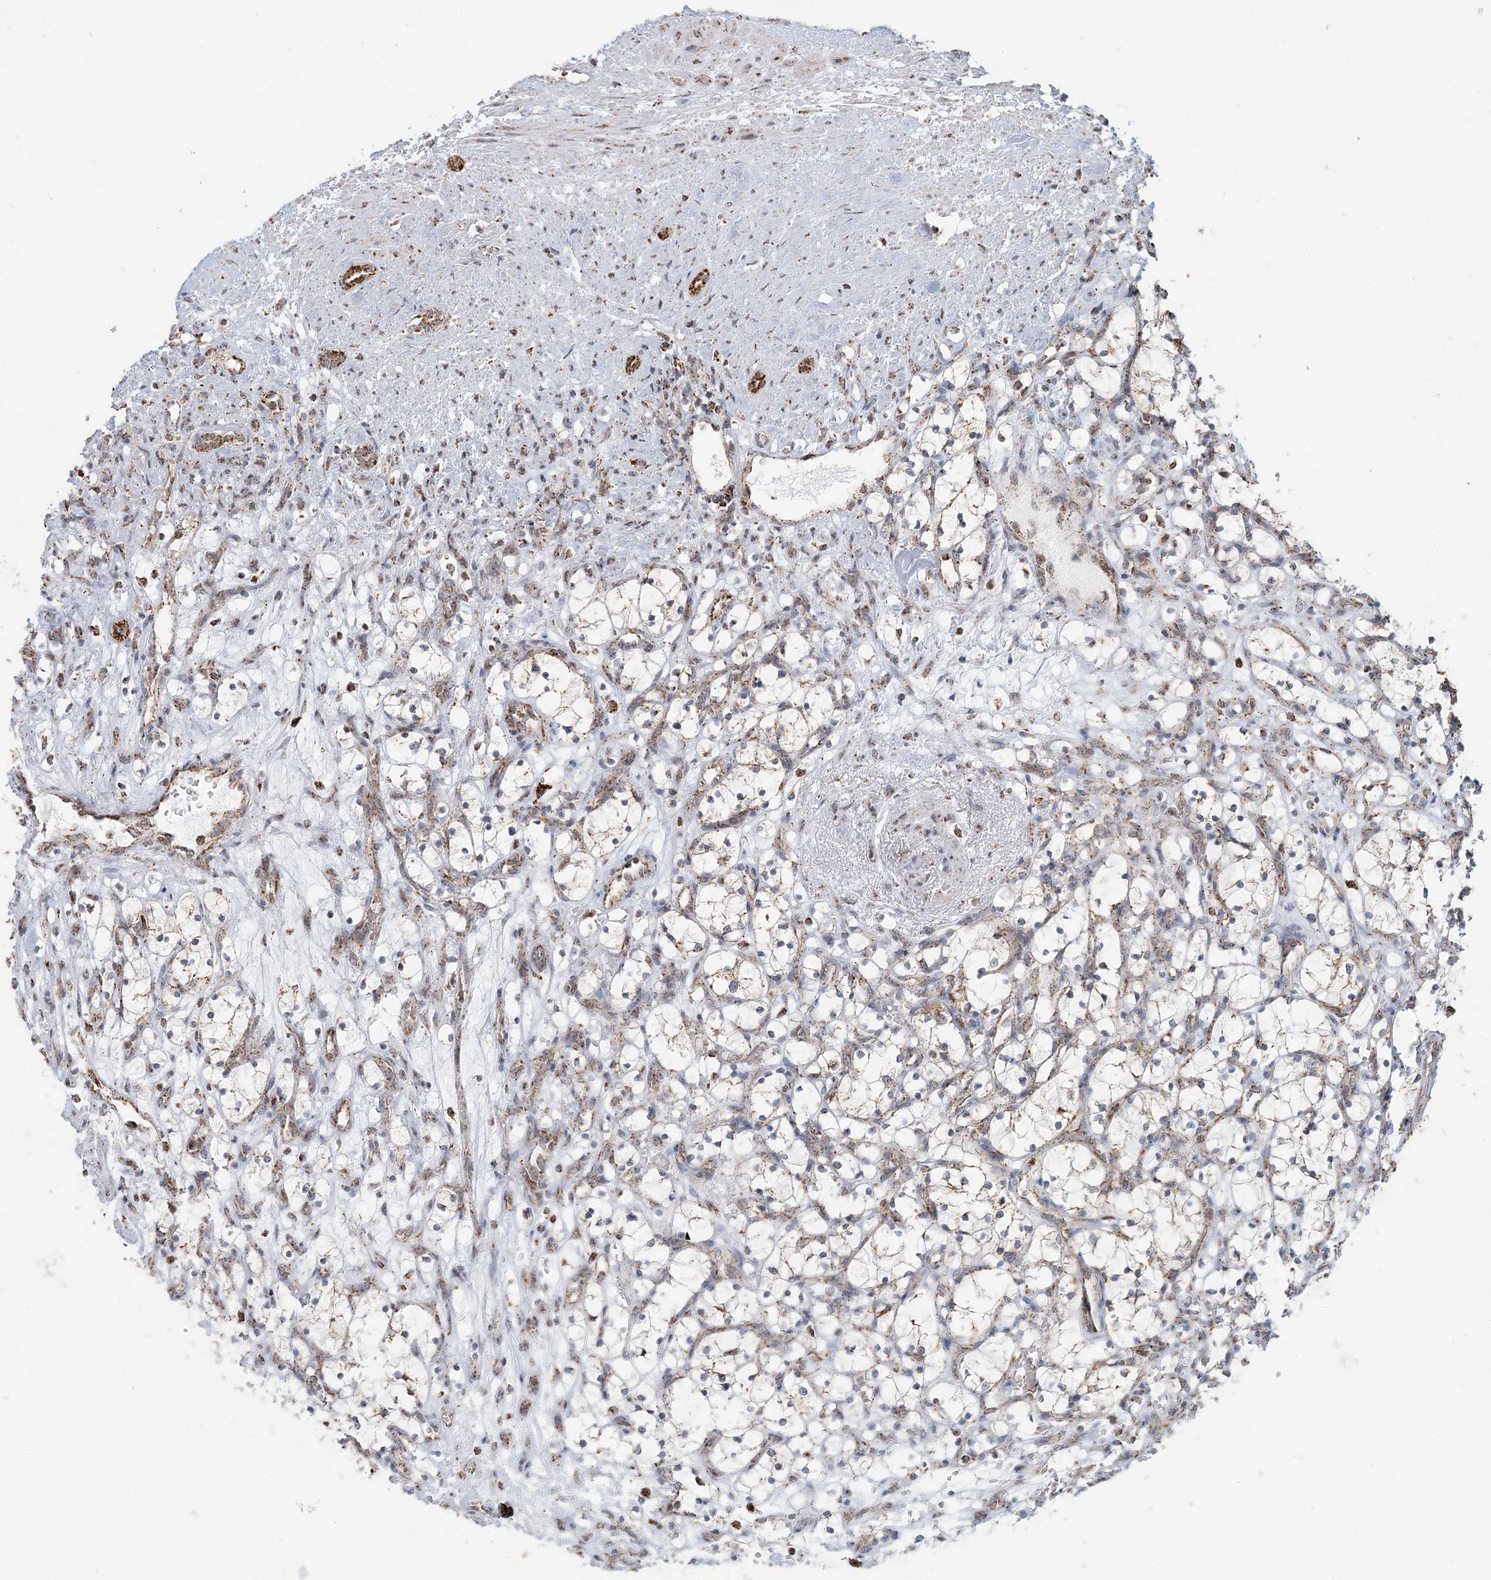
{"staining": {"intensity": "weak", "quantity": "25%-75%", "location": "cytoplasmic/membranous"}, "tissue": "renal cancer", "cell_type": "Tumor cells", "image_type": "cancer", "snomed": [{"axis": "morphology", "description": "Adenocarcinoma, NOS"}, {"axis": "topography", "description": "Kidney"}], "caption": "A brown stain highlights weak cytoplasmic/membranous expression of a protein in human adenocarcinoma (renal) tumor cells.", "gene": "SUCLG1", "patient": {"sex": "female", "age": 69}}